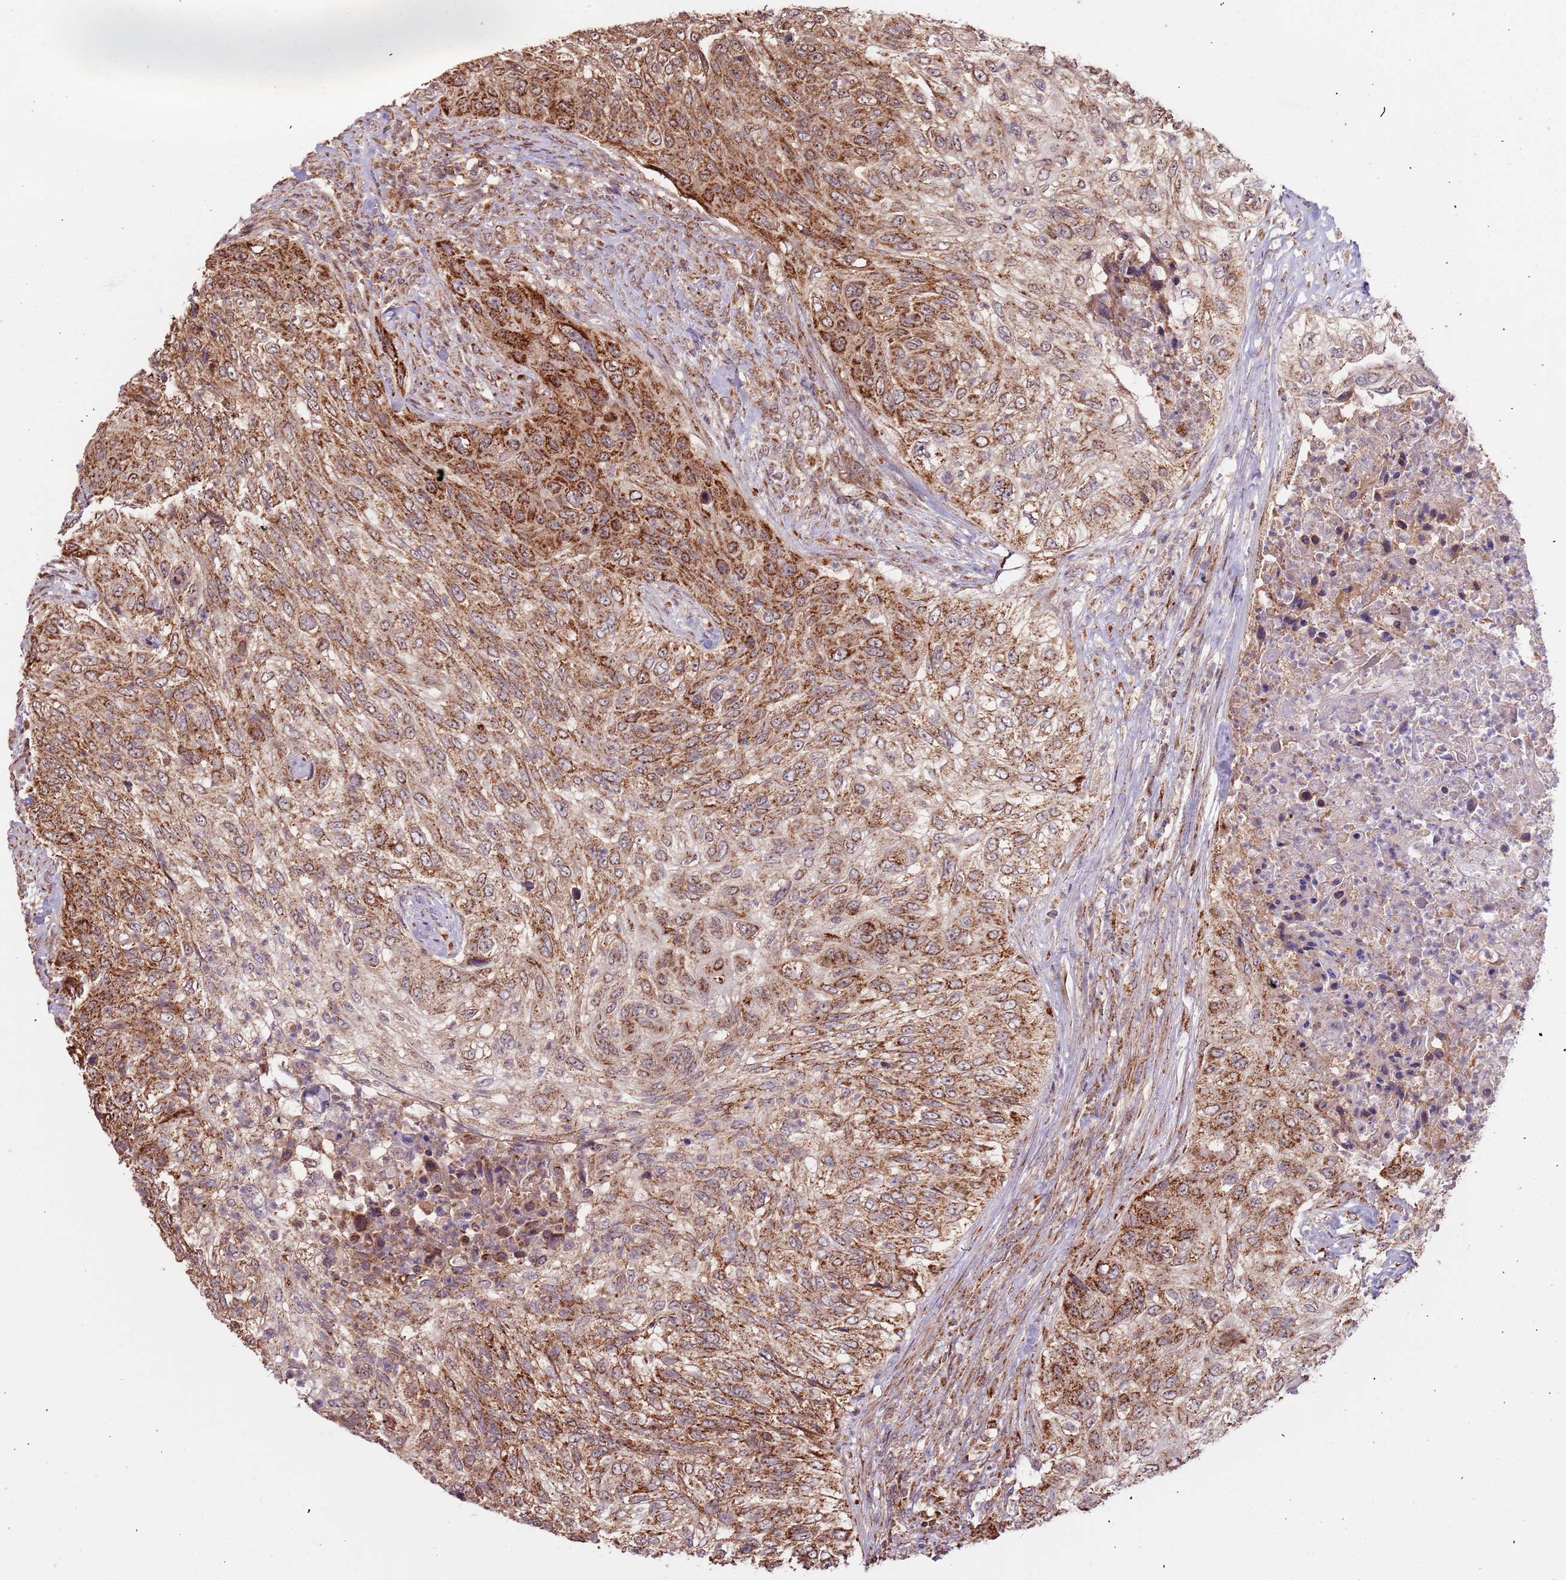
{"staining": {"intensity": "strong", "quantity": ">75%", "location": "cytoplasmic/membranous"}, "tissue": "urothelial cancer", "cell_type": "Tumor cells", "image_type": "cancer", "snomed": [{"axis": "morphology", "description": "Urothelial carcinoma, High grade"}, {"axis": "topography", "description": "Urinary bladder"}], "caption": "This is a histology image of immunohistochemistry (IHC) staining of high-grade urothelial carcinoma, which shows strong expression in the cytoplasmic/membranous of tumor cells.", "gene": "IL17RD", "patient": {"sex": "female", "age": 60}}